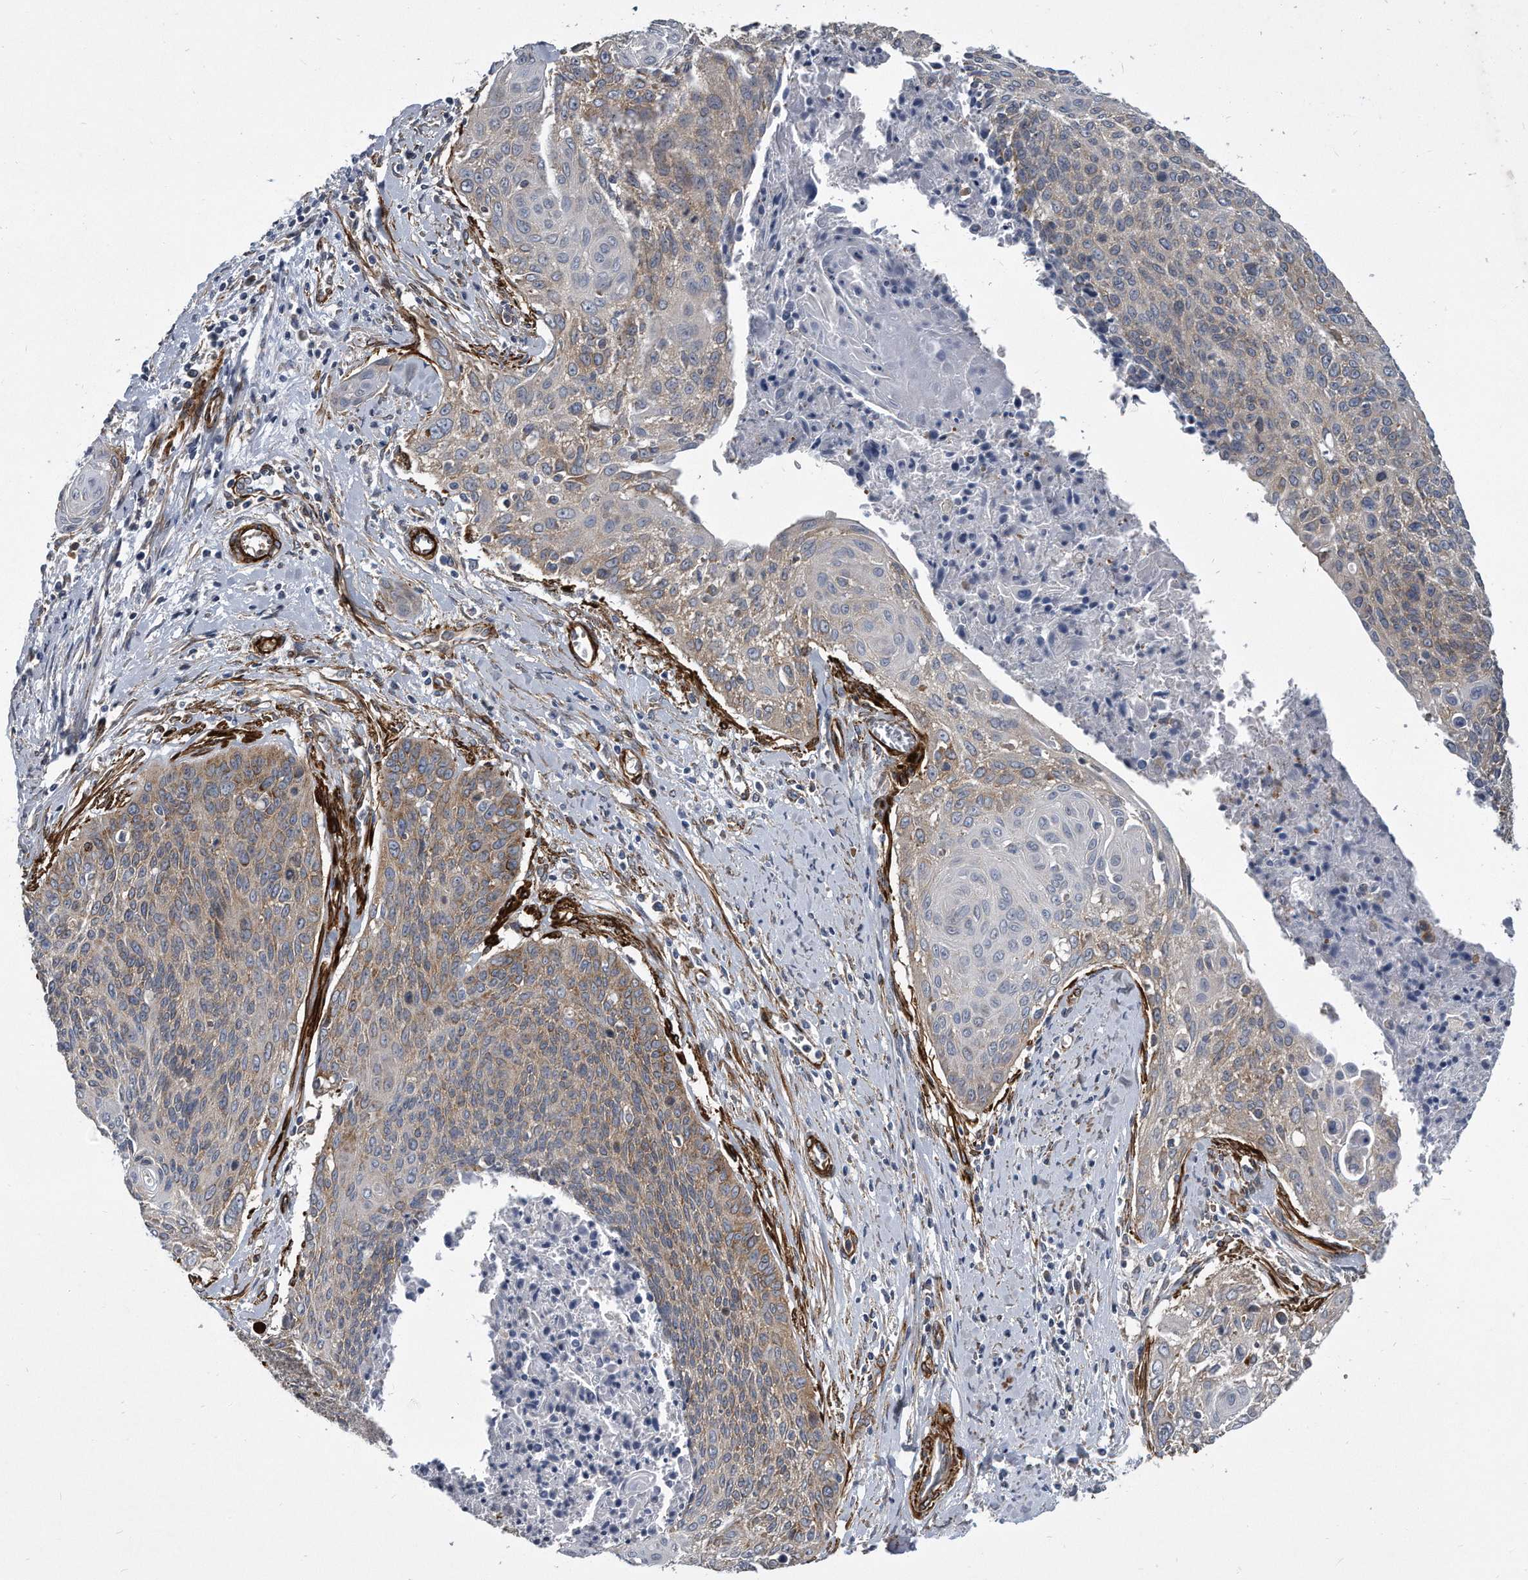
{"staining": {"intensity": "moderate", "quantity": "25%-75%", "location": "cytoplasmic/membranous"}, "tissue": "cervical cancer", "cell_type": "Tumor cells", "image_type": "cancer", "snomed": [{"axis": "morphology", "description": "Squamous cell carcinoma, NOS"}, {"axis": "topography", "description": "Cervix"}], "caption": "The histopathology image shows a brown stain indicating the presence of a protein in the cytoplasmic/membranous of tumor cells in squamous cell carcinoma (cervical).", "gene": "EIF2B4", "patient": {"sex": "female", "age": 55}}